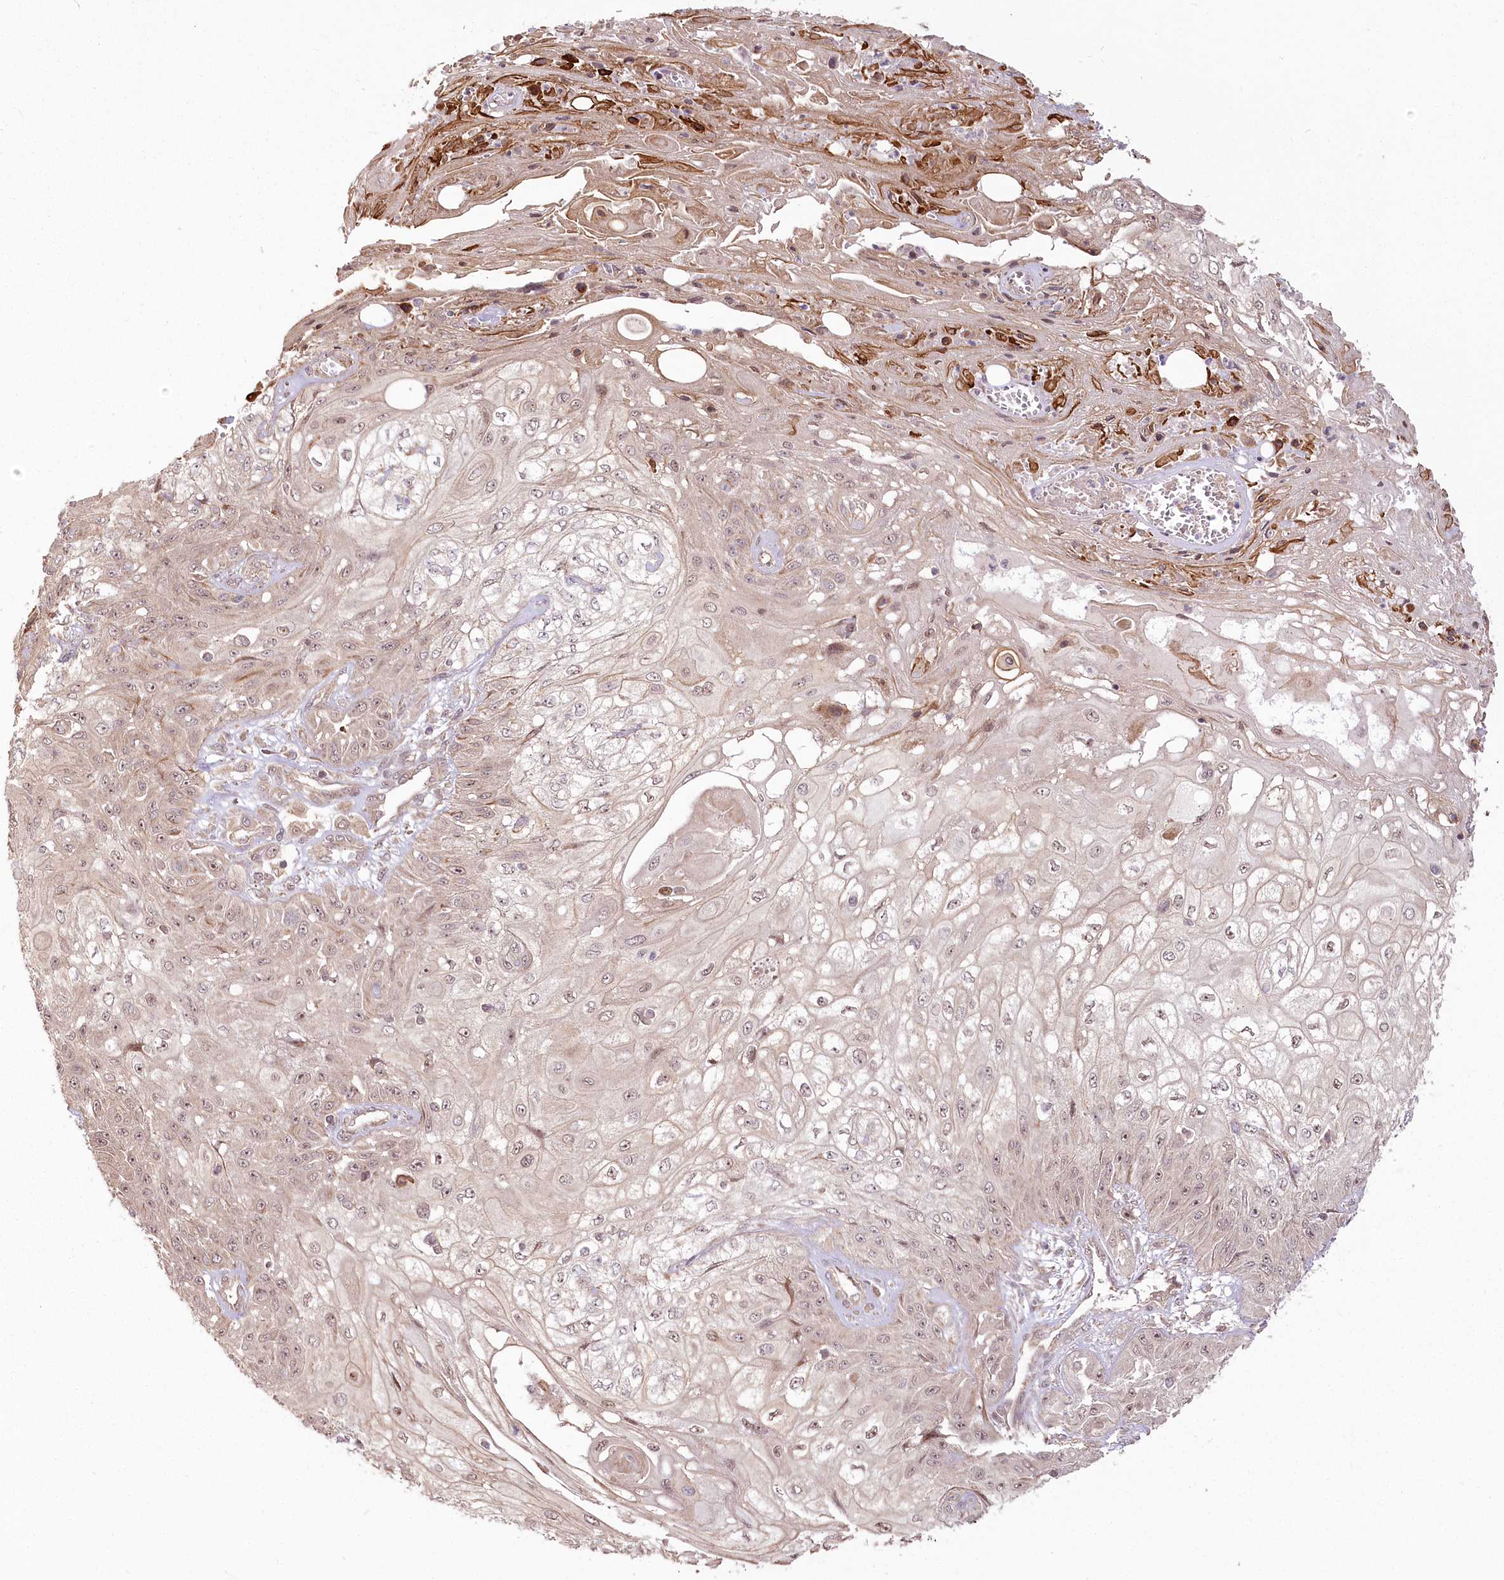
{"staining": {"intensity": "weak", "quantity": "25%-75%", "location": "cytoplasmic/membranous,nuclear"}, "tissue": "skin cancer", "cell_type": "Tumor cells", "image_type": "cancer", "snomed": [{"axis": "morphology", "description": "Squamous cell carcinoma, NOS"}, {"axis": "morphology", "description": "Squamous cell carcinoma, metastatic, NOS"}, {"axis": "topography", "description": "Skin"}, {"axis": "topography", "description": "Lymph node"}], "caption": "Skin cancer (metastatic squamous cell carcinoma) stained with a brown dye shows weak cytoplasmic/membranous and nuclear positive expression in approximately 25%-75% of tumor cells.", "gene": "R3HDM2", "patient": {"sex": "male", "age": 75}}